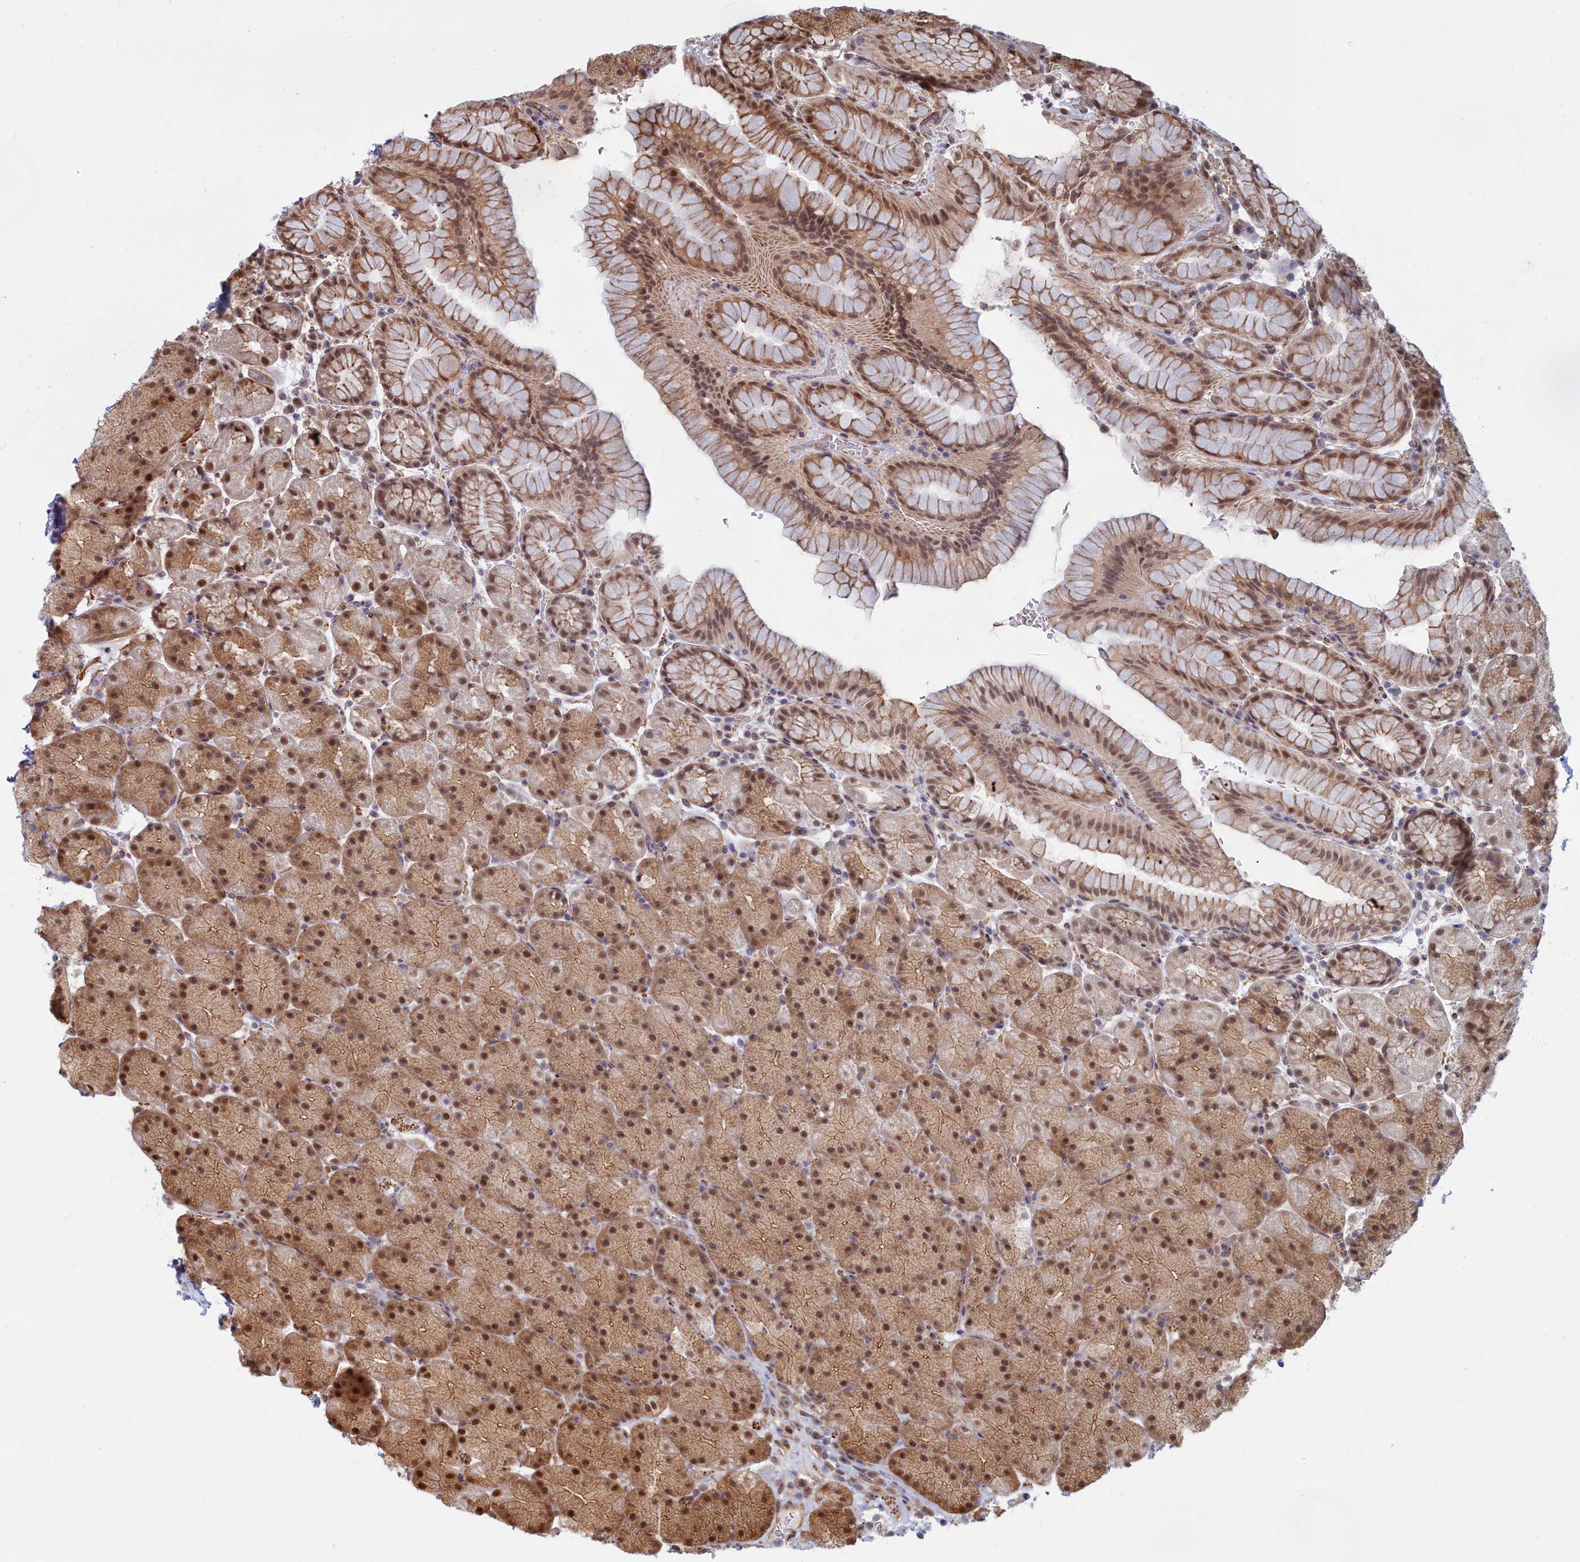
{"staining": {"intensity": "moderate", "quantity": ">75%", "location": "cytoplasmic/membranous,nuclear"}, "tissue": "stomach", "cell_type": "Glandular cells", "image_type": "normal", "snomed": [{"axis": "morphology", "description": "Normal tissue, NOS"}, {"axis": "topography", "description": "Stomach, upper"}, {"axis": "topography", "description": "Stomach, lower"}], "caption": "Protein expression analysis of benign human stomach reveals moderate cytoplasmic/membranous,nuclear positivity in about >75% of glandular cells. (DAB (3,3'-diaminobenzidine) IHC, brown staining for protein, blue staining for nuclei).", "gene": "MAK16", "patient": {"sex": "male", "age": 67}}